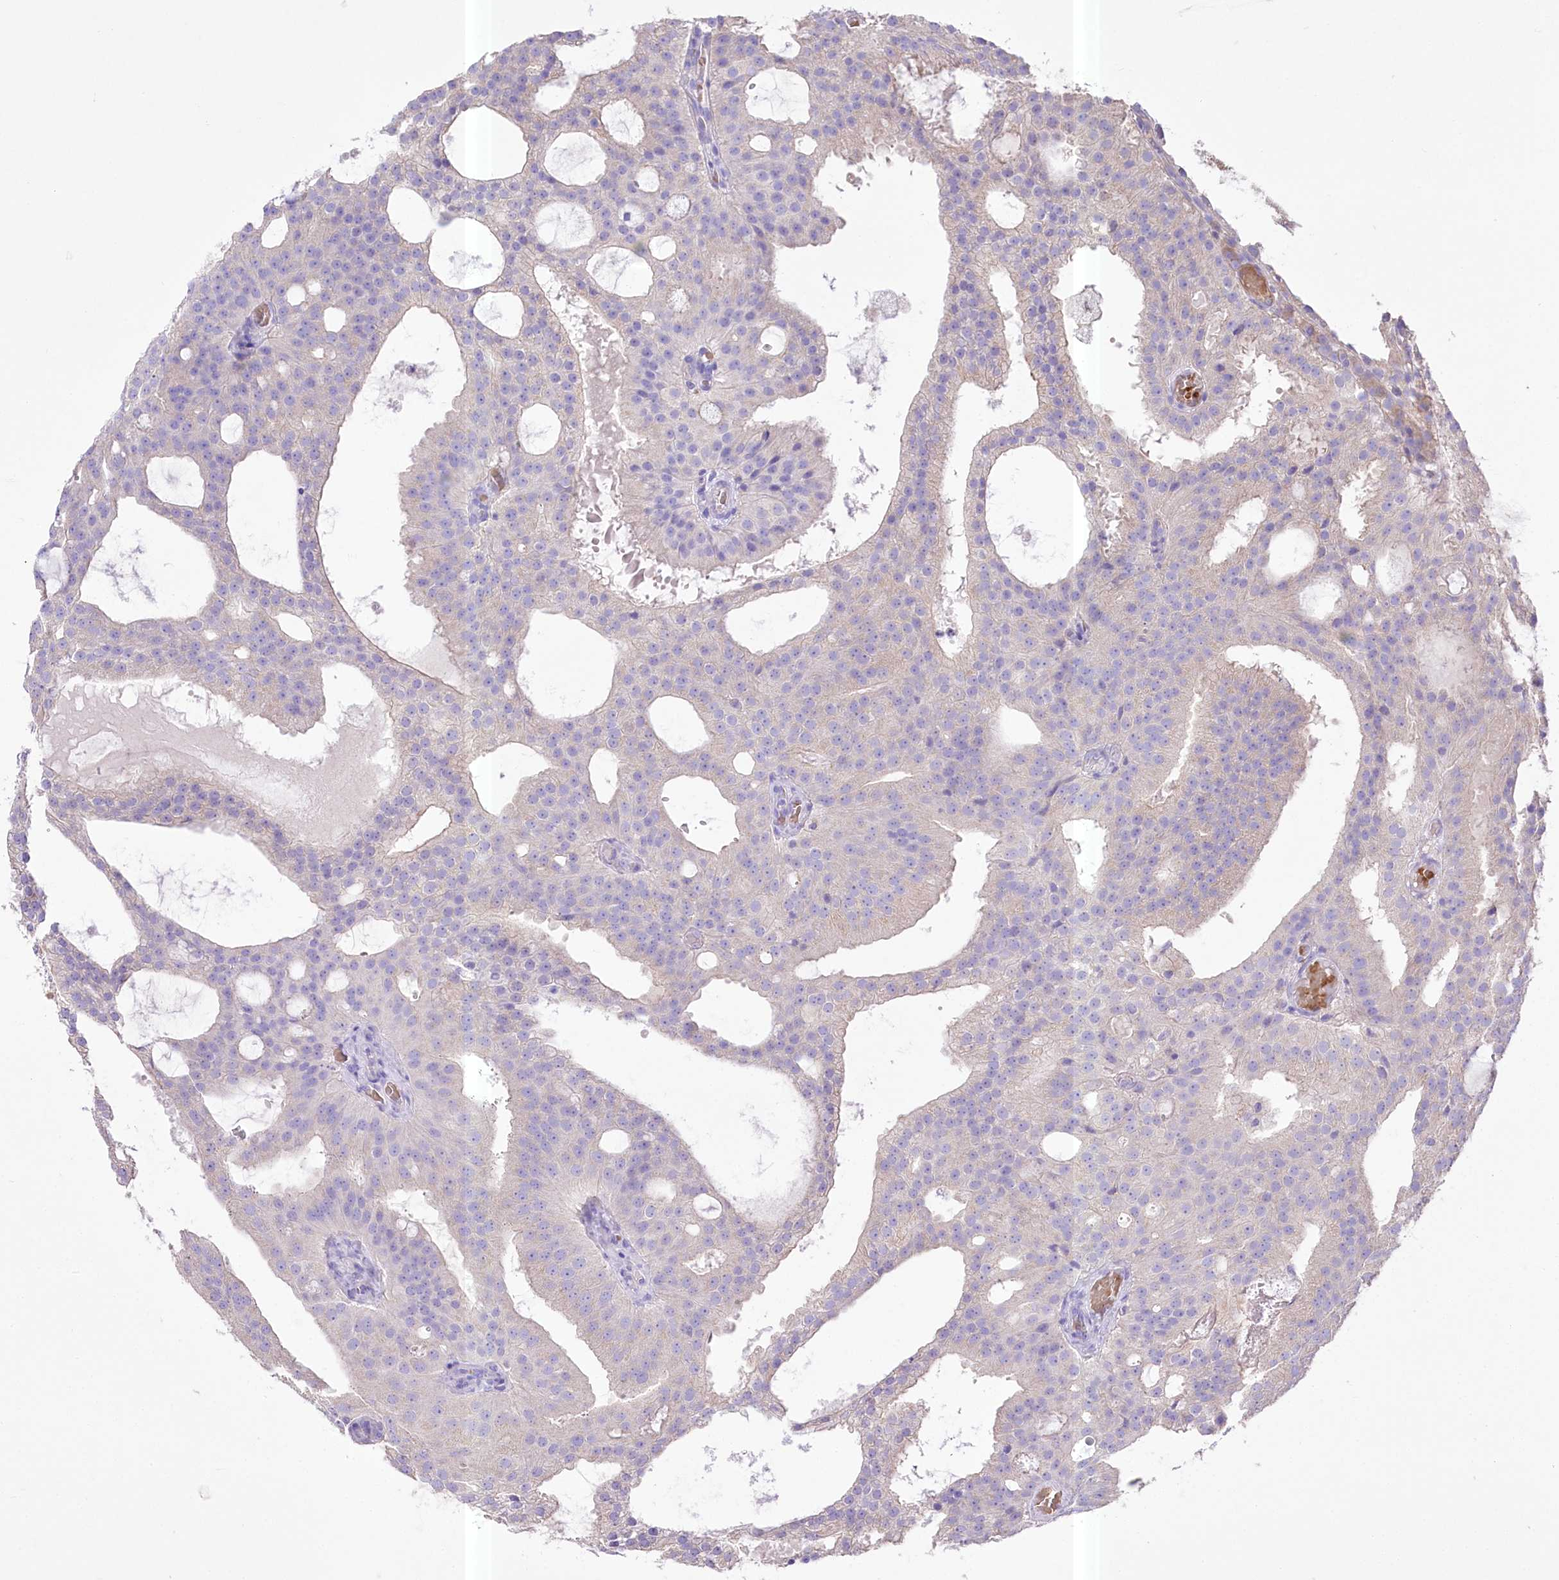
{"staining": {"intensity": "negative", "quantity": "none", "location": "none"}, "tissue": "prostate cancer", "cell_type": "Tumor cells", "image_type": "cancer", "snomed": [{"axis": "morphology", "description": "Adenocarcinoma, Medium grade"}, {"axis": "topography", "description": "Prostate"}], "caption": "DAB (3,3'-diaminobenzidine) immunohistochemical staining of medium-grade adenocarcinoma (prostate) displays no significant positivity in tumor cells. (Stains: DAB (3,3'-diaminobenzidine) immunohistochemistry with hematoxylin counter stain, Microscopy: brightfield microscopy at high magnification).", "gene": "PRSS53", "patient": {"sex": "male", "age": 88}}